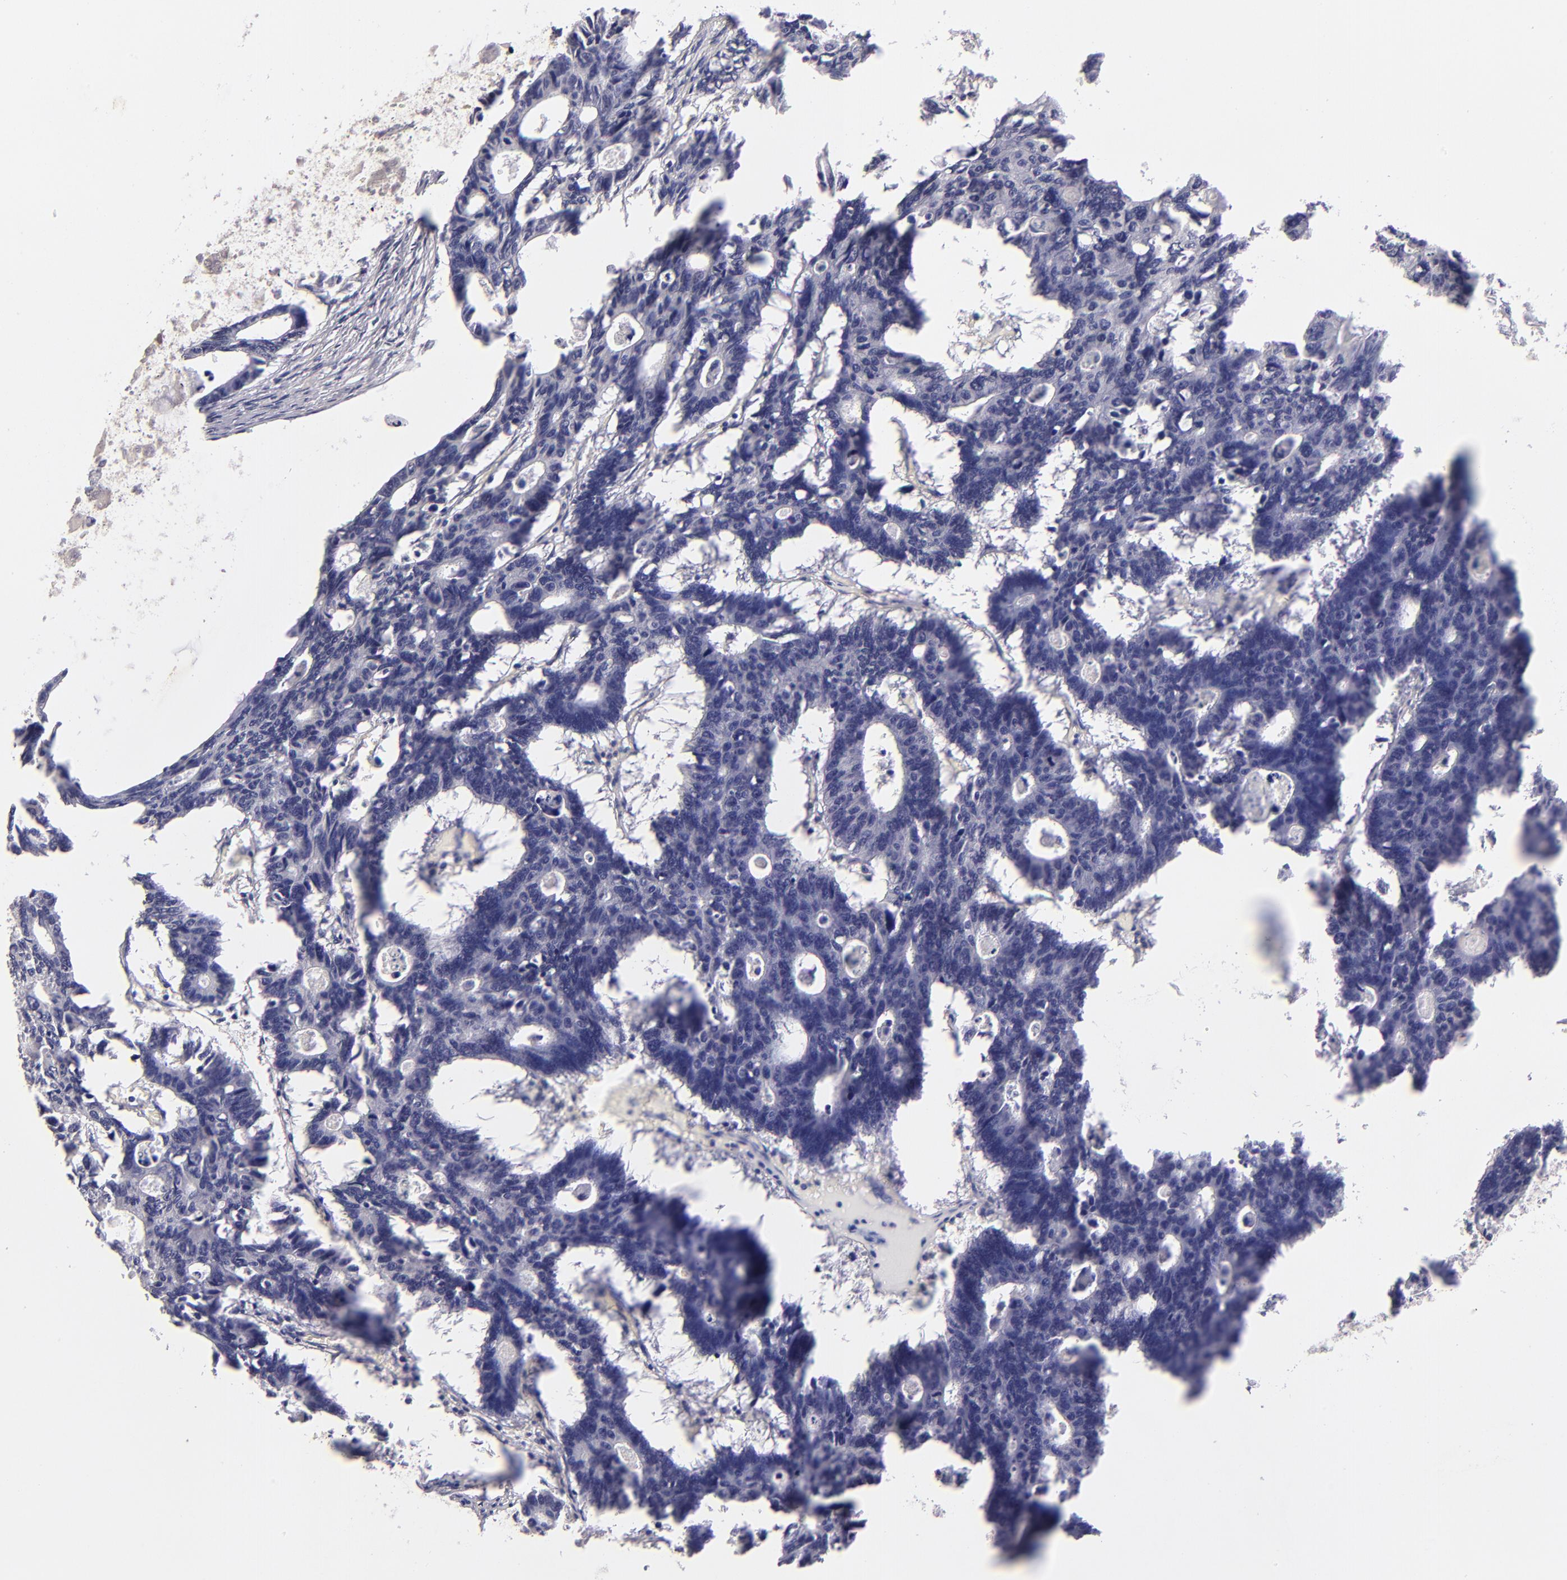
{"staining": {"intensity": "negative", "quantity": "none", "location": "none"}, "tissue": "colorectal cancer", "cell_type": "Tumor cells", "image_type": "cancer", "snomed": [{"axis": "morphology", "description": "Adenocarcinoma, NOS"}, {"axis": "topography", "description": "Colon"}], "caption": "Tumor cells are negative for brown protein staining in colorectal adenocarcinoma.", "gene": "THBD", "patient": {"sex": "female", "age": 55}}